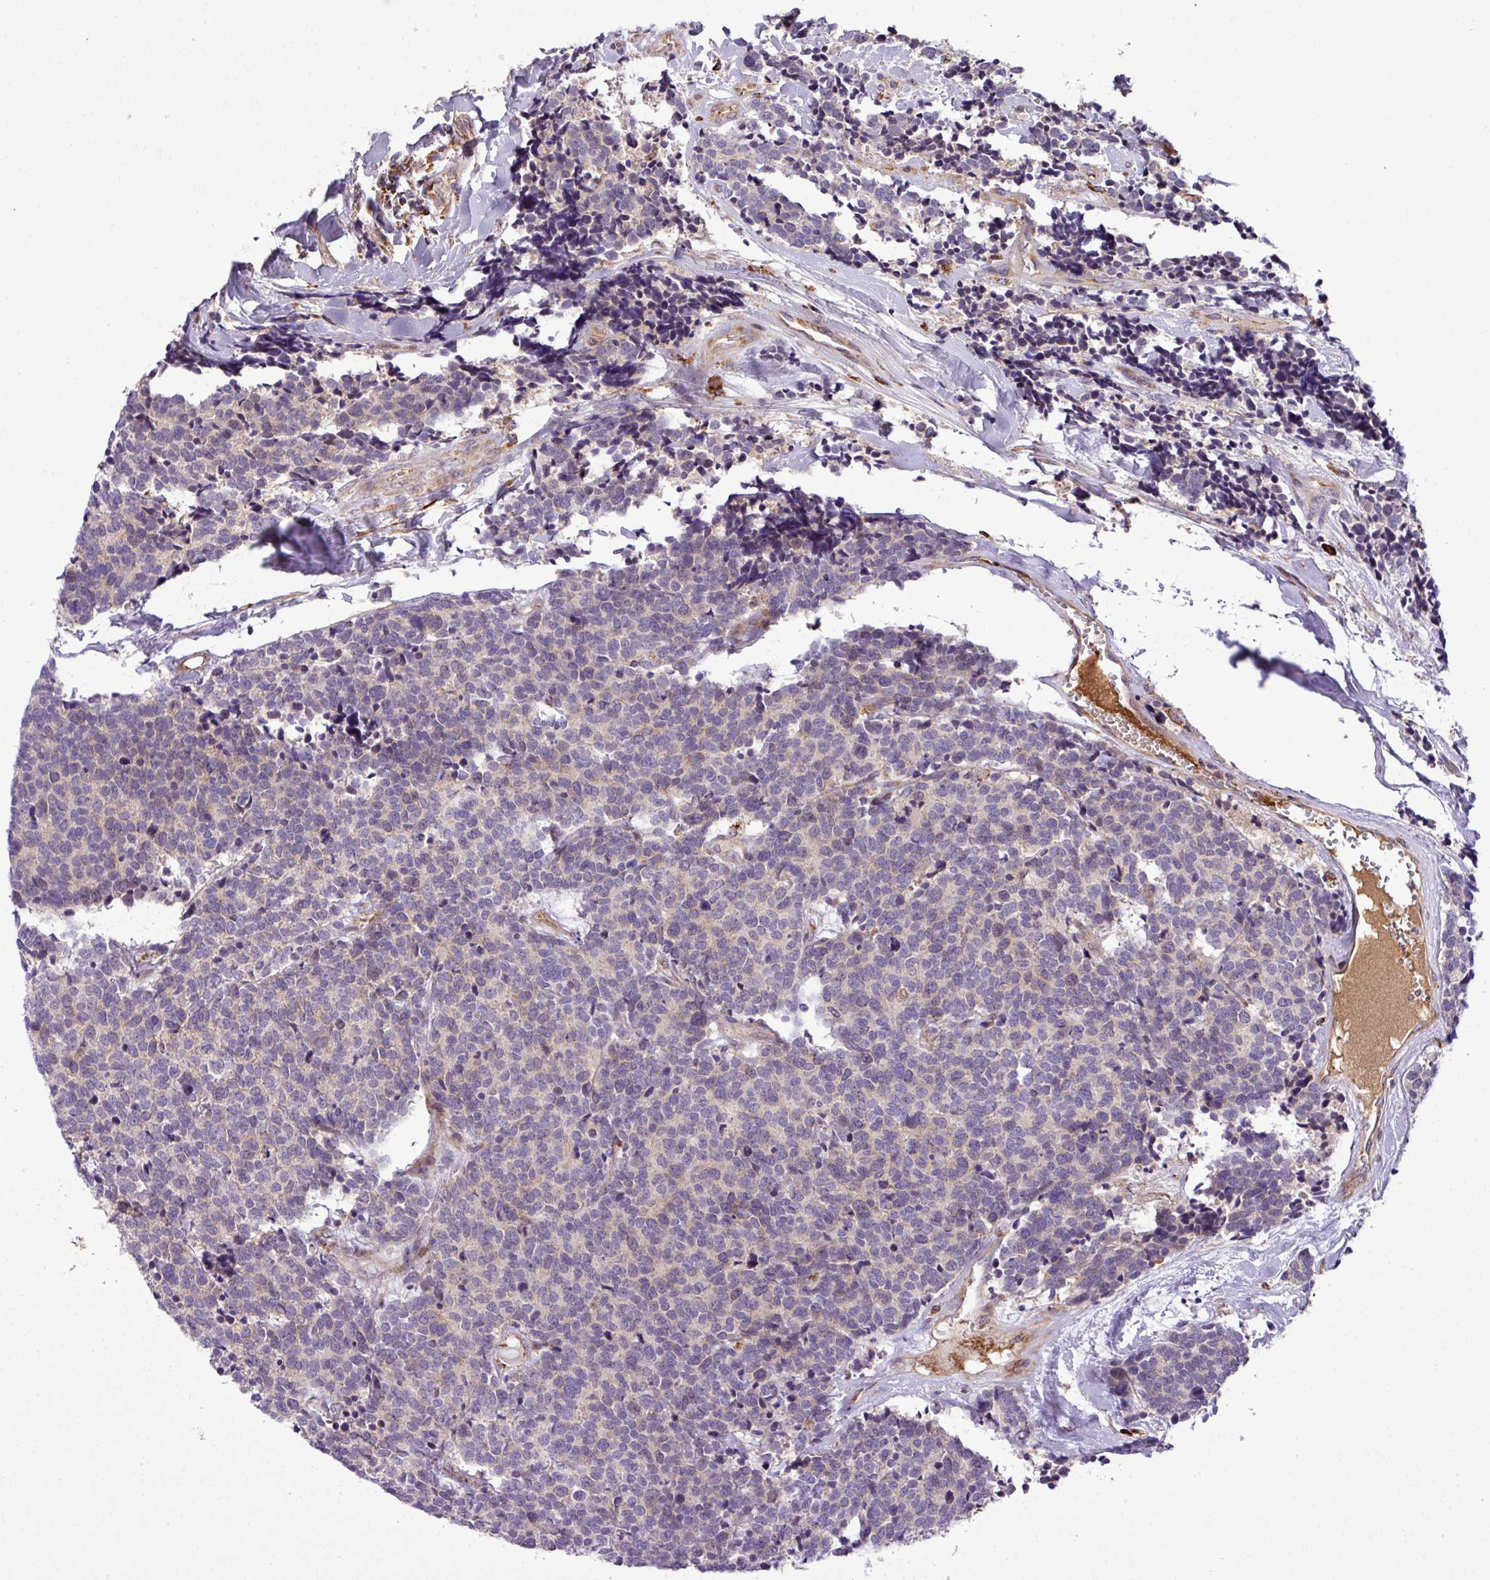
{"staining": {"intensity": "negative", "quantity": "none", "location": "none"}, "tissue": "carcinoid", "cell_type": "Tumor cells", "image_type": "cancer", "snomed": [{"axis": "morphology", "description": "Carcinoid, malignant, NOS"}, {"axis": "topography", "description": "Skin"}], "caption": "A high-resolution micrograph shows immunohistochemistry staining of carcinoid, which shows no significant positivity in tumor cells.", "gene": "ZNF569", "patient": {"sex": "female", "age": 79}}